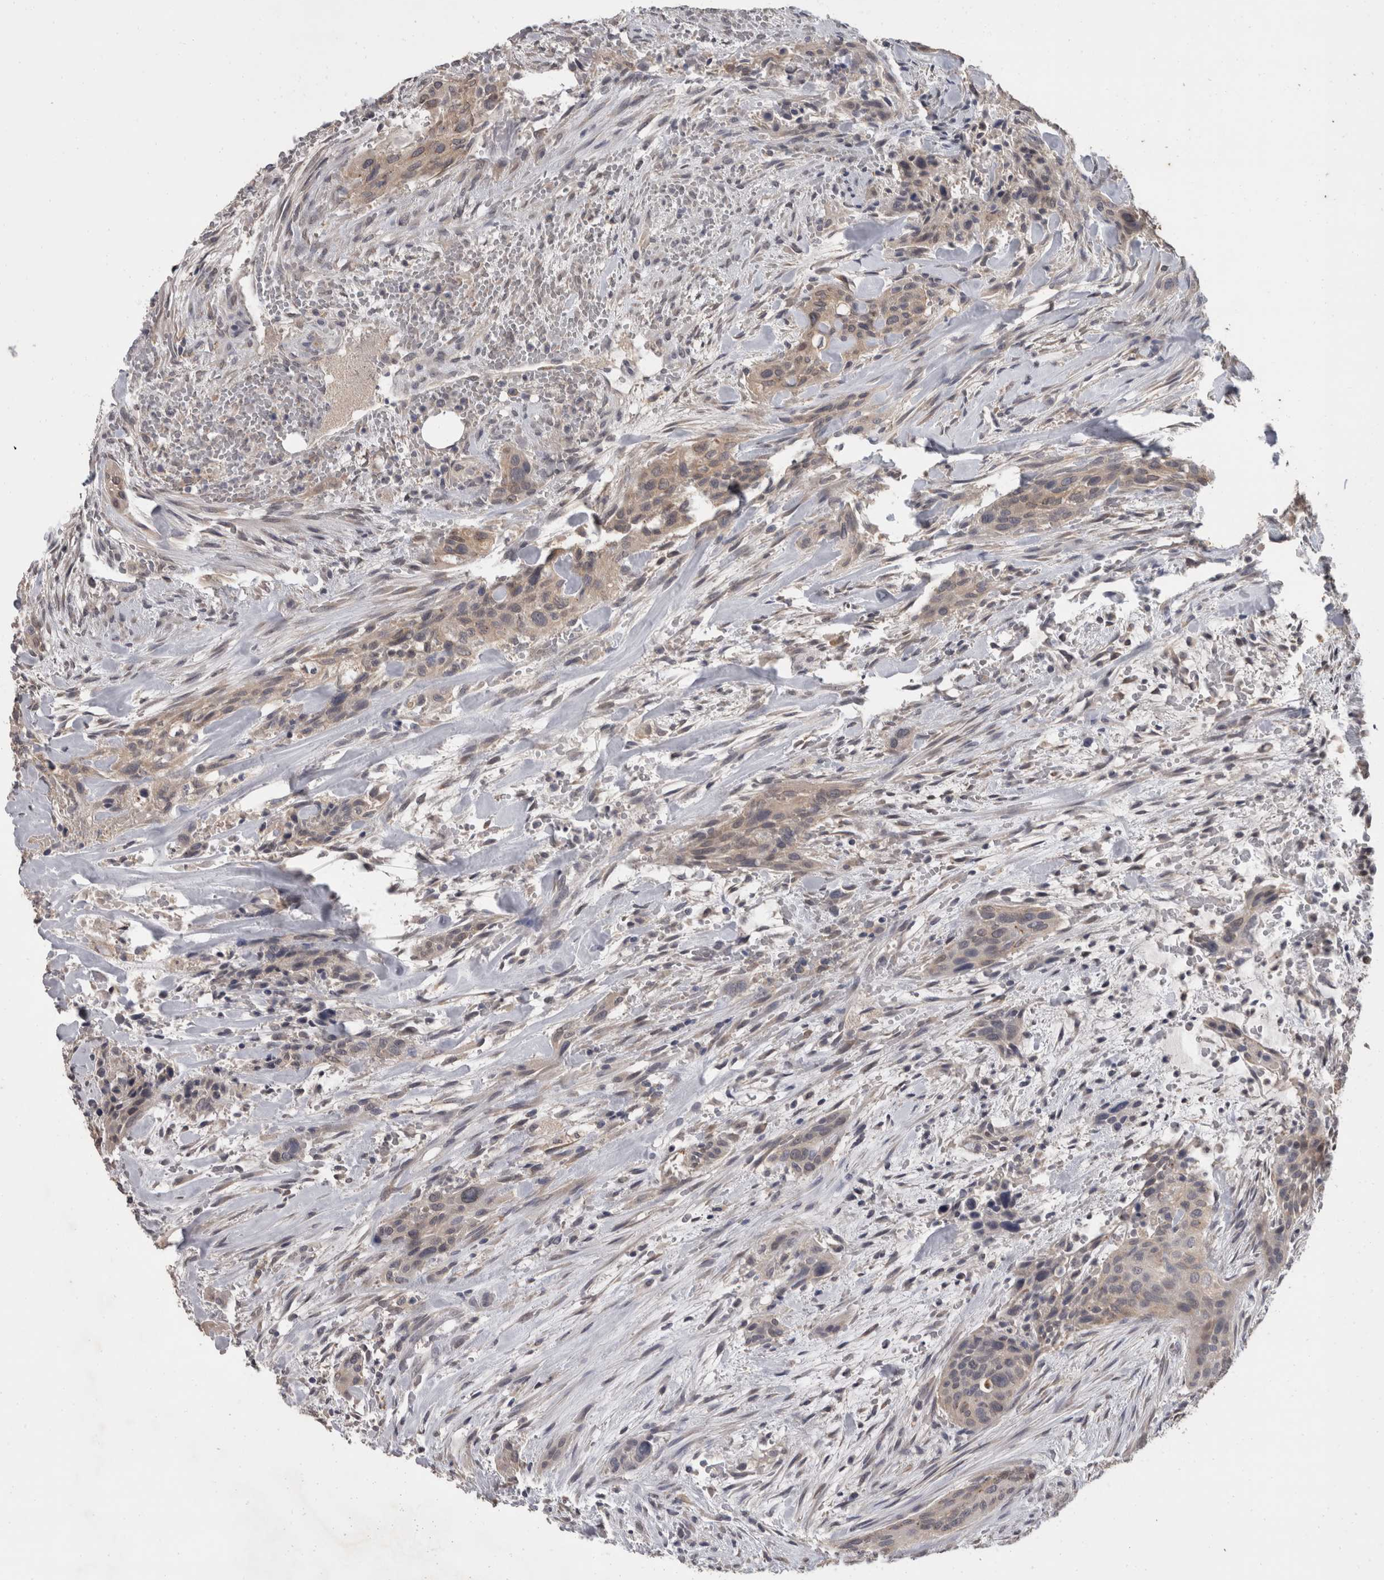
{"staining": {"intensity": "weak", "quantity": "25%-75%", "location": "cytoplasmic/membranous"}, "tissue": "urothelial cancer", "cell_type": "Tumor cells", "image_type": "cancer", "snomed": [{"axis": "morphology", "description": "Urothelial carcinoma, High grade"}, {"axis": "topography", "description": "Urinary bladder"}], "caption": "Immunohistochemistry (IHC) histopathology image of urothelial cancer stained for a protein (brown), which demonstrates low levels of weak cytoplasmic/membranous staining in about 25%-75% of tumor cells.", "gene": "FHOD3", "patient": {"sex": "male", "age": 35}}